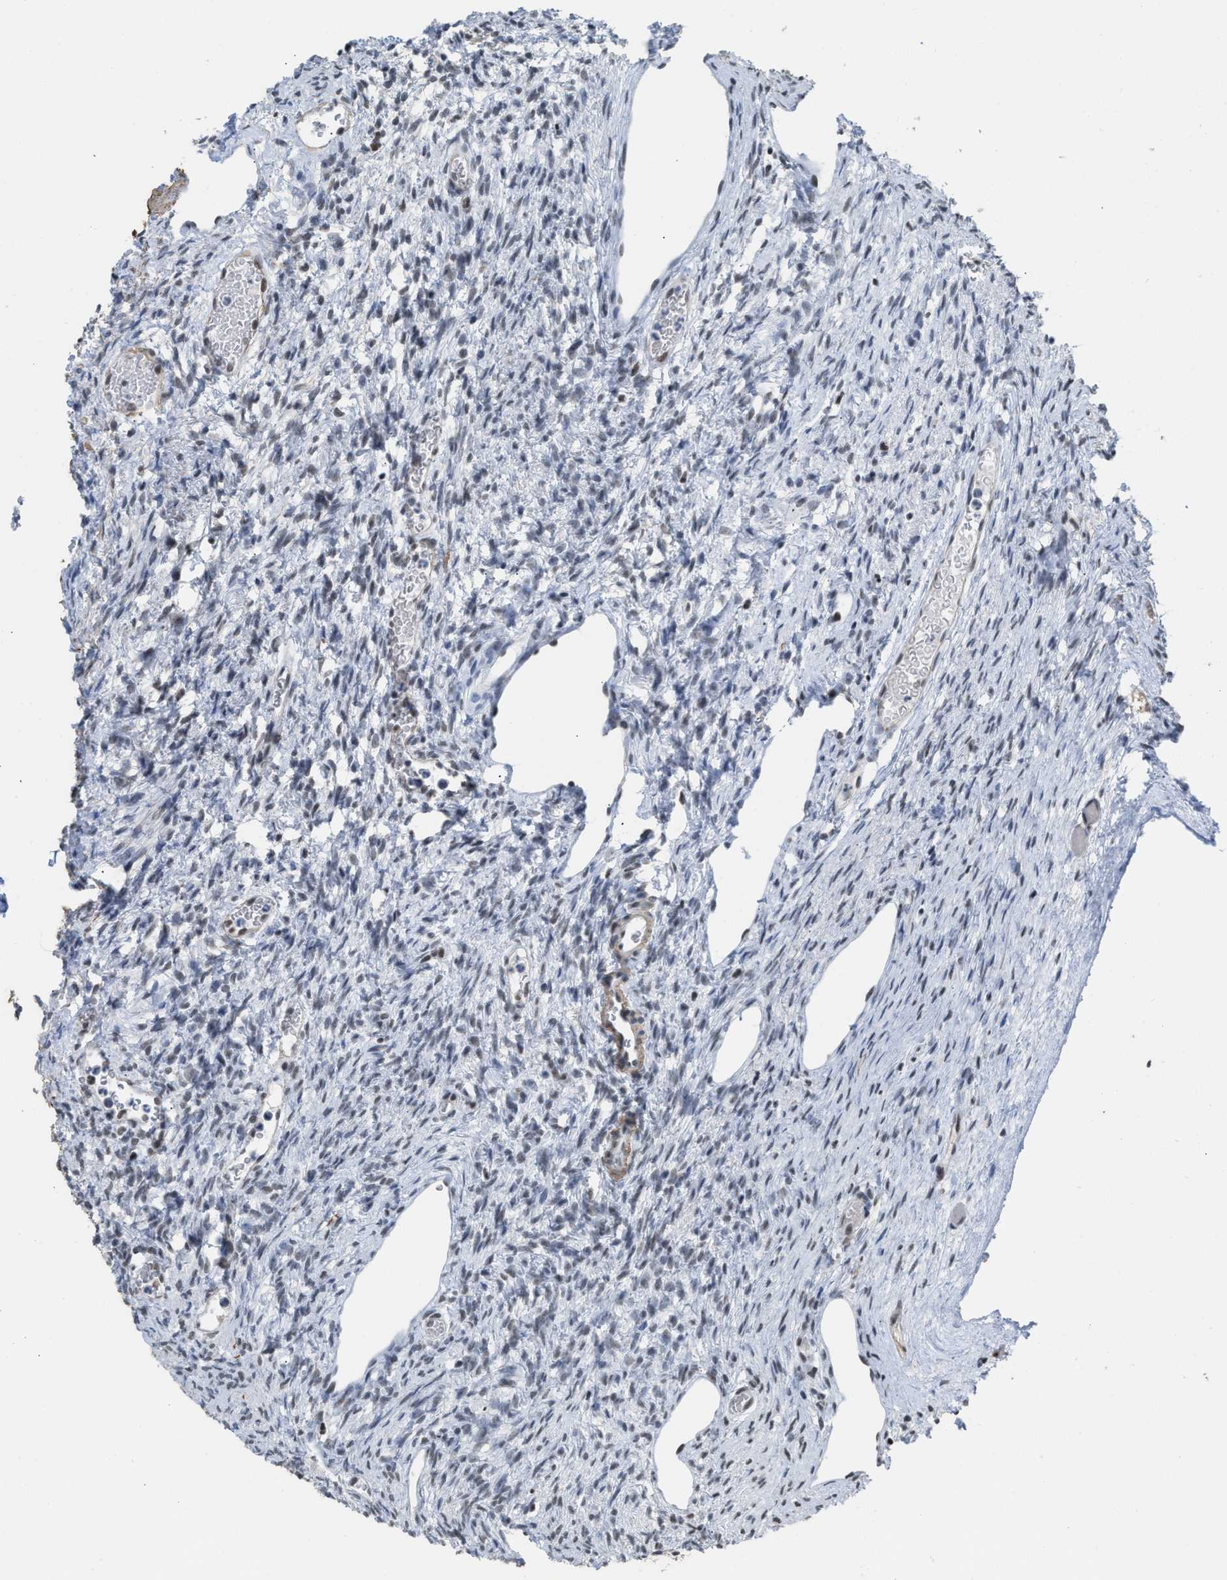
{"staining": {"intensity": "weak", "quantity": "<25%", "location": "nuclear"}, "tissue": "ovary", "cell_type": "Ovarian stroma cells", "image_type": "normal", "snomed": [{"axis": "morphology", "description": "Normal tissue, NOS"}, {"axis": "topography", "description": "Ovary"}], "caption": "The histopathology image reveals no staining of ovarian stroma cells in benign ovary. Brightfield microscopy of immunohistochemistry stained with DAB (brown) and hematoxylin (blue), captured at high magnification.", "gene": "SCAF4", "patient": {"sex": "female", "age": 33}}